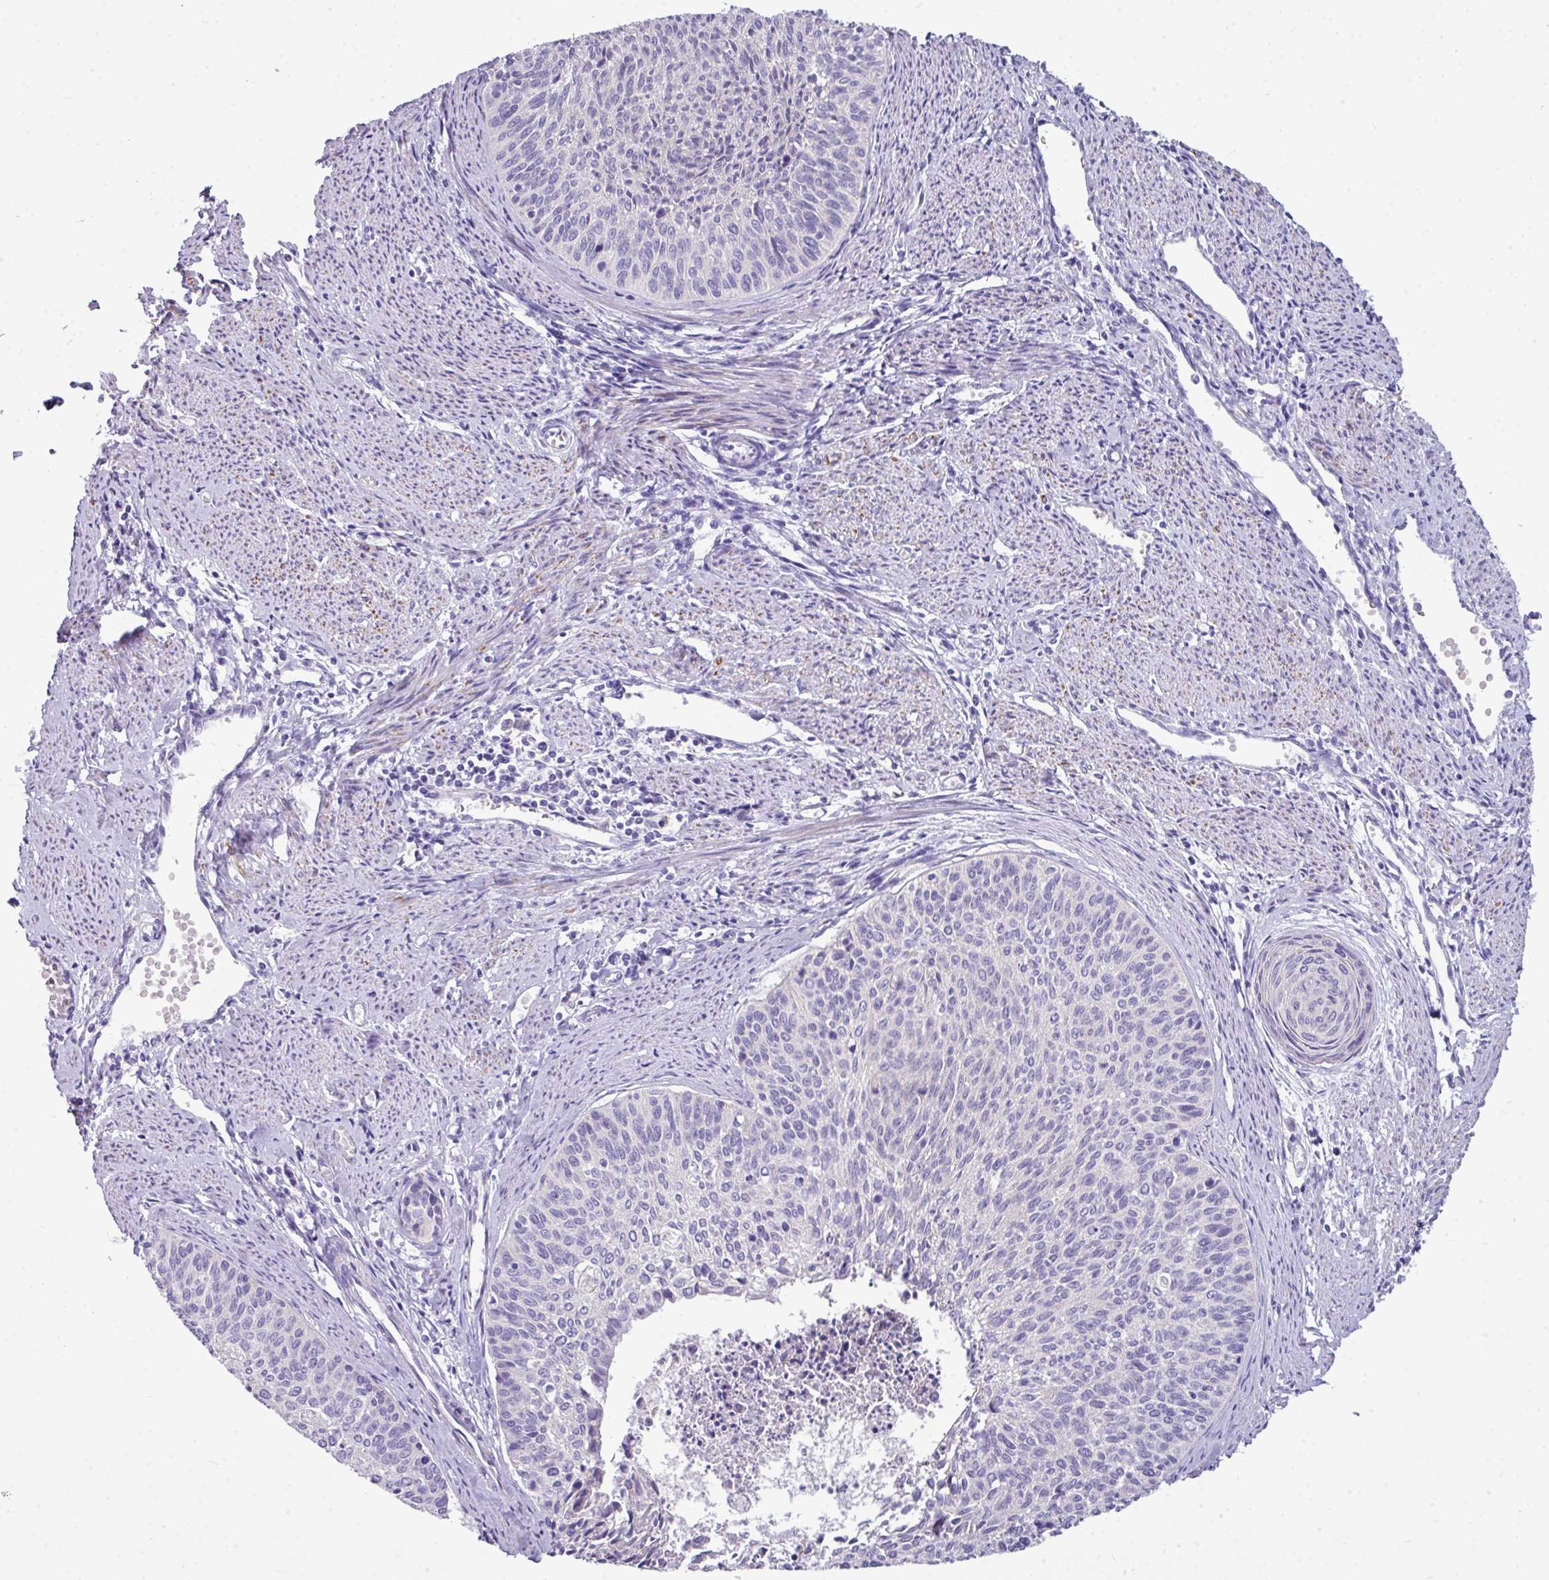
{"staining": {"intensity": "negative", "quantity": "none", "location": "none"}, "tissue": "cervical cancer", "cell_type": "Tumor cells", "image_type": "cancer", "snomed": [{"axis": "morphology", "description": "Squamous cell carcinoma, NOS"}, {"axis": "topography", "description": "Cervix"}], "caption": "Histopathology image shows no protein expression in tumor cells of cervical cancer (squamous cell carcinoma) tissue.", "gene": "ABCC5", "patient": {"sex": "female", "age": 55}}